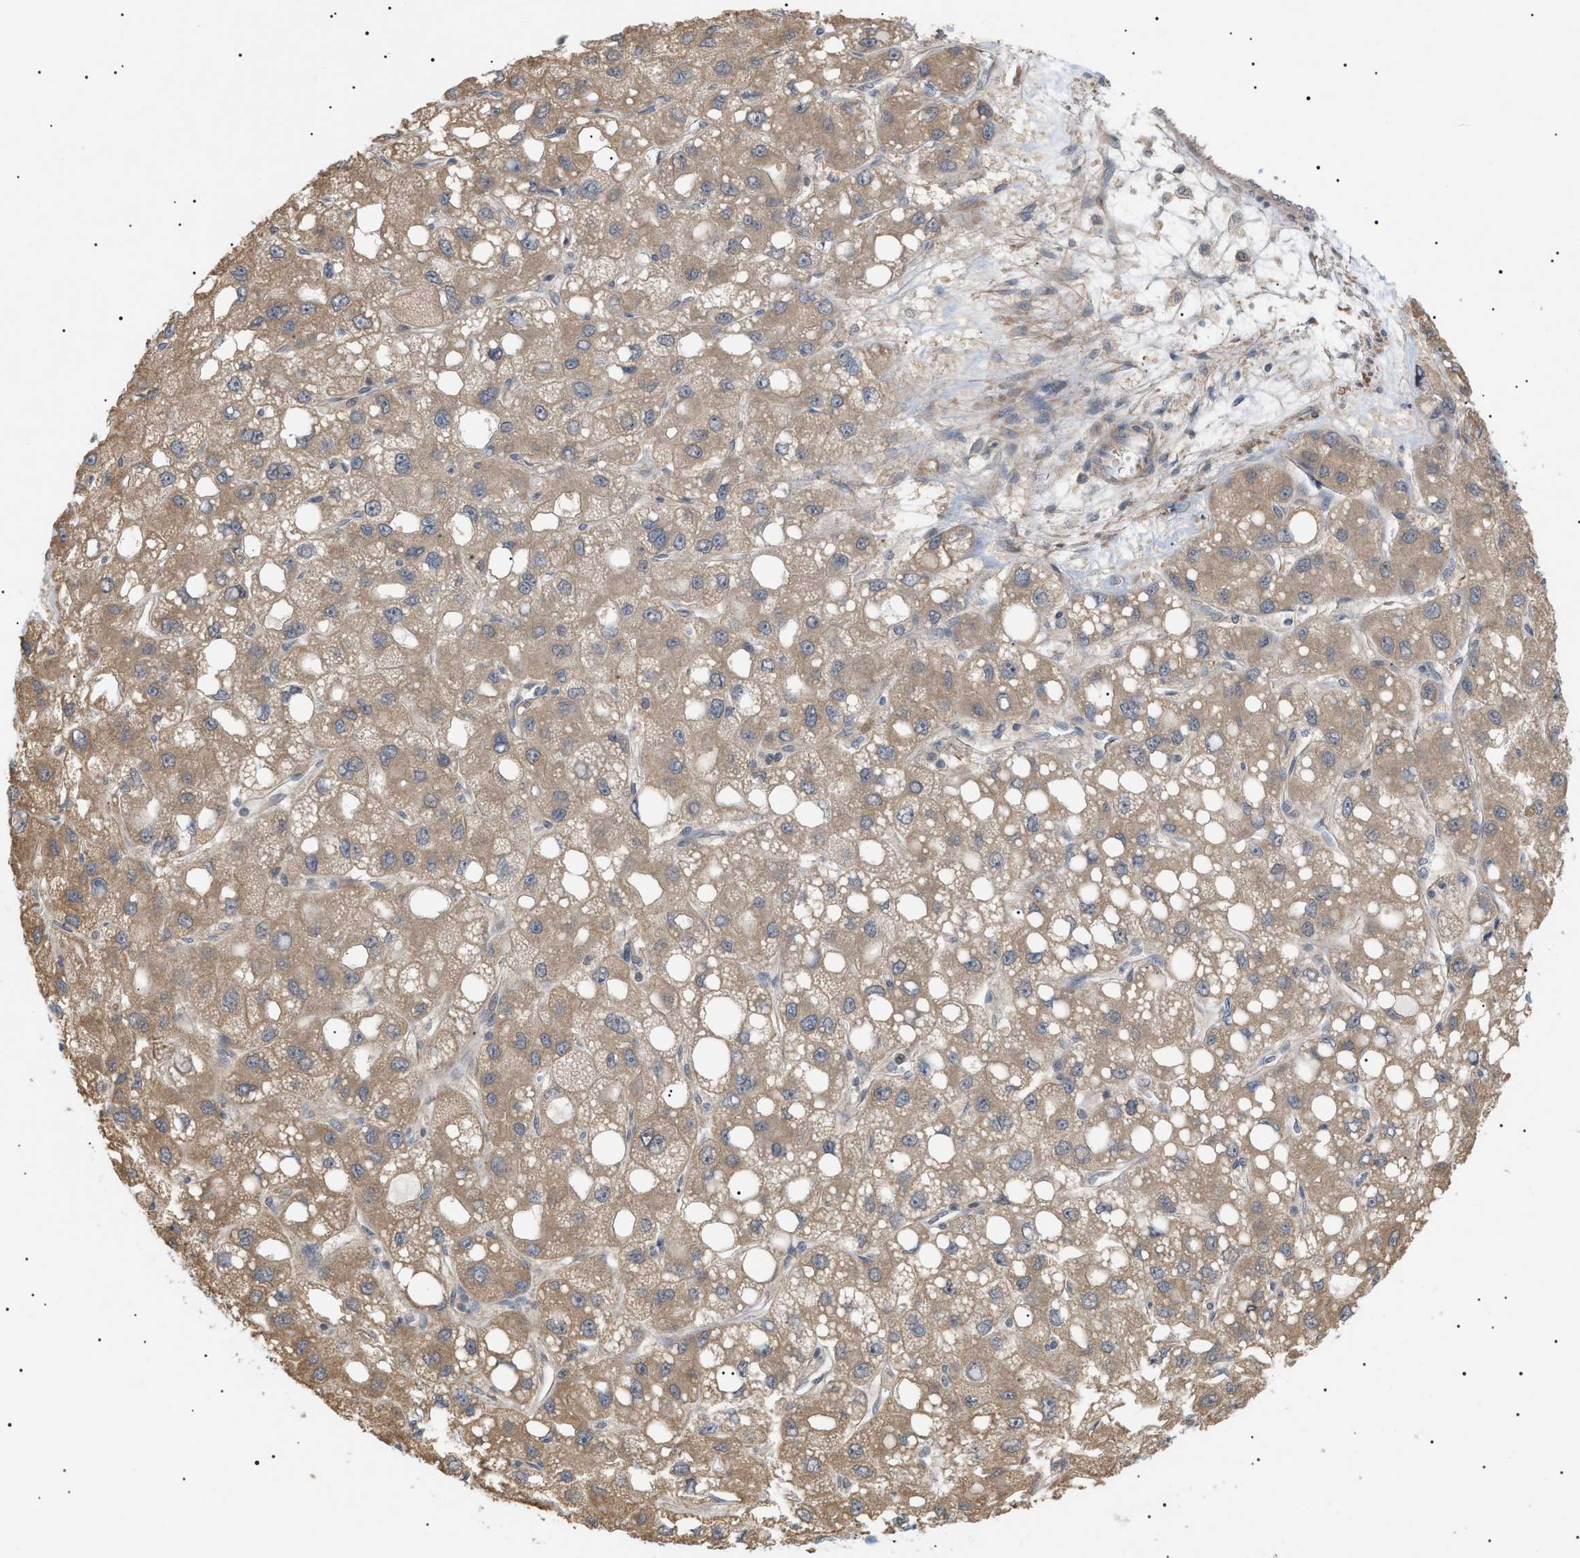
{"staining": {"intensity": "weak", "quantity": ">75%", "location": "cytoplasmic/membranous"}, "tissue": "liver cancer", "cell_type": "Tumor cells", "image_type": "cancer", "snomed": [{"axis": "morphology", "description": "Carcinoma, Hepatocellular, NOS"}, {"axis": "topography", "description": "Liver"}], "caption": "The micrograph exhibits a brown stain indicating the presence of a protein in the cytoplasmic/membranous of tumor cells in liver cancer (hepatocellular carcinoma).", "gene": "IRS2", "patient": {"sex": "male", "age": 55}}